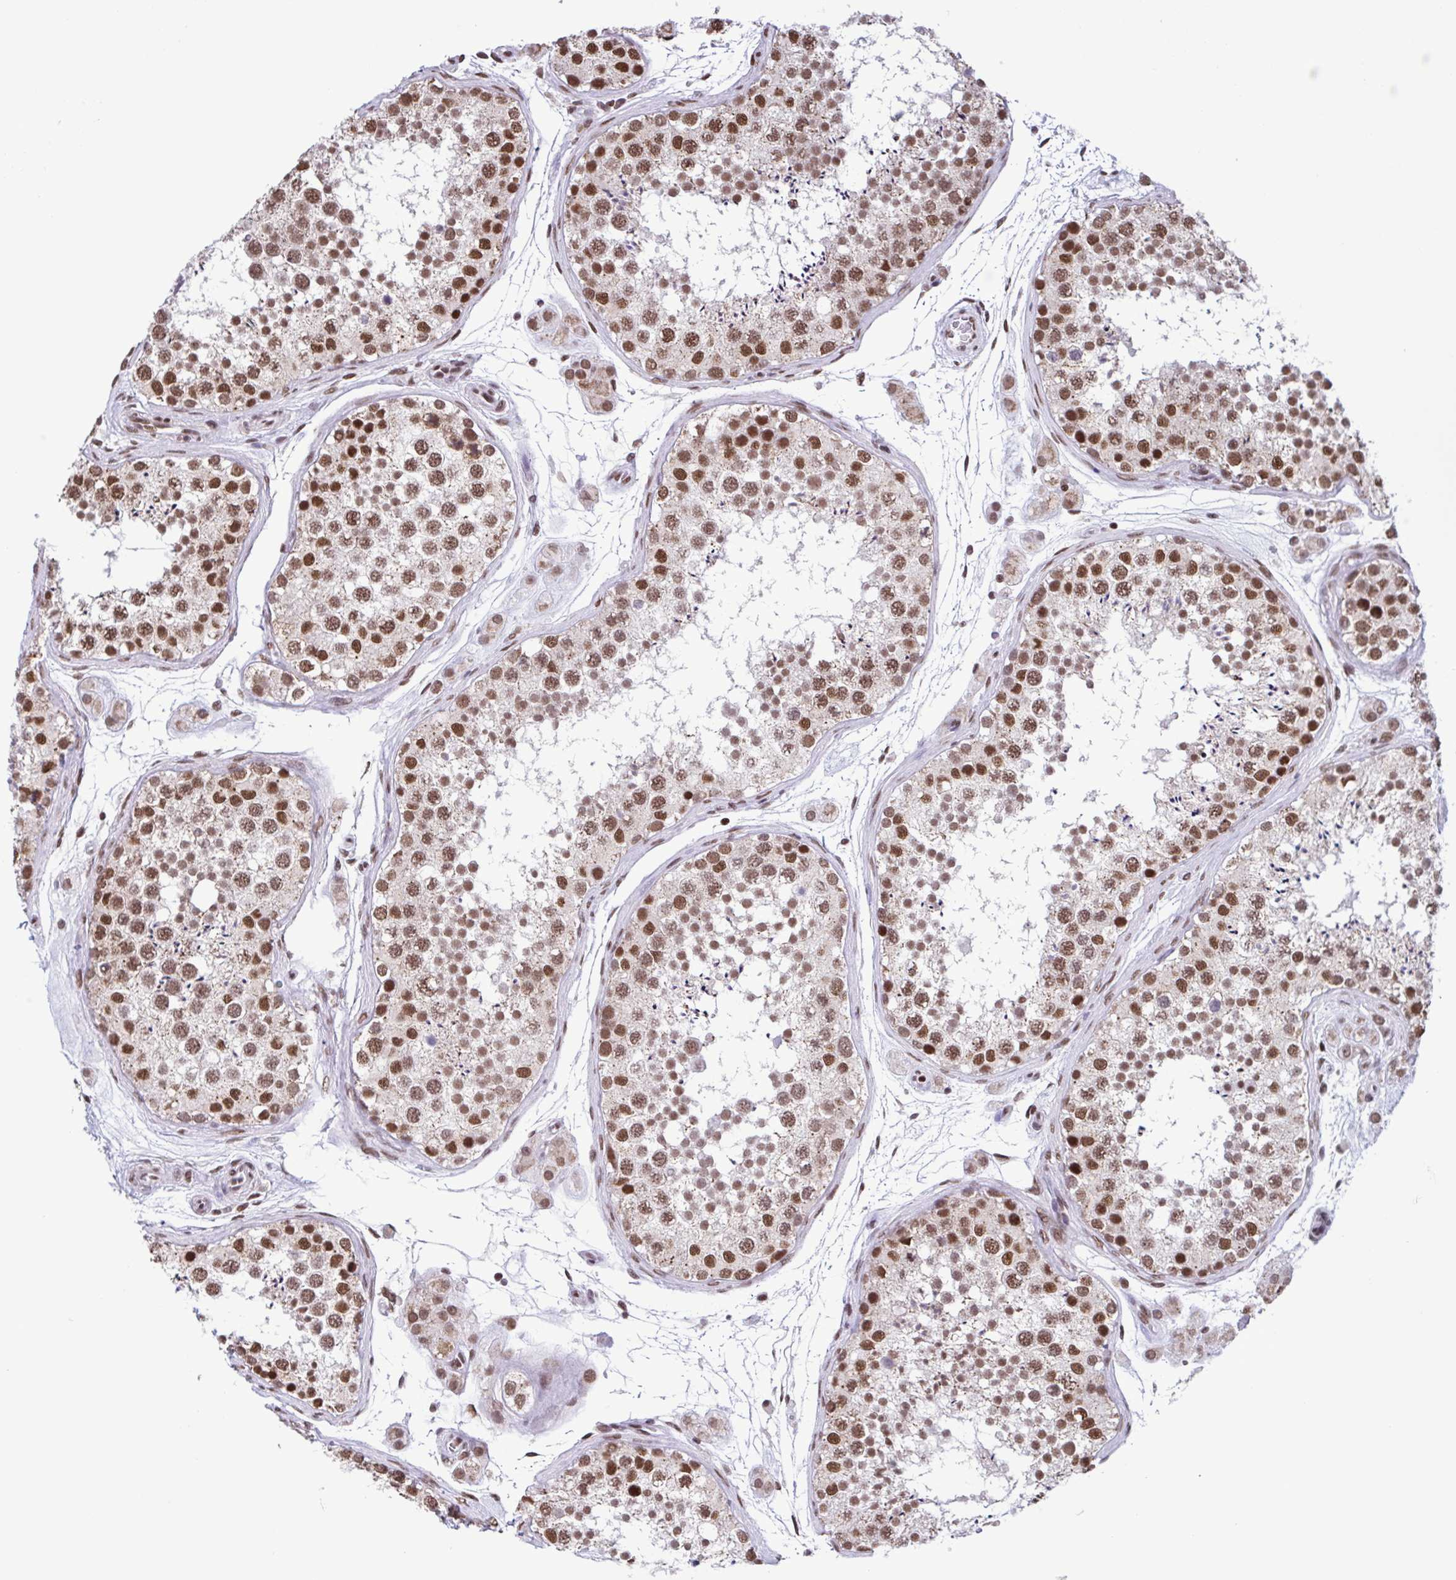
{"staining": {"intensity": "moderate", "quantity": ">75%", "location": "nuclear"}, "tissue": "testis", "cell_type": "Cells in seminiferous ducts", "image_type": "normal", "snomed": [{"axis": "morphology", "description": "Normal tissue, NOS"}, {"axis": "topography", "description": "Testis"}], "caption": "Testis was stained to show a protein in brown. There is medium levels of moderate nuclear positivity in approximately >75% of cells in seminiferous ducts. The protein of interest is shown in brown color, while the nuclei are stained blue.", "gene": "TIMM21", "patient": {"sex": "male", "age": 41}}